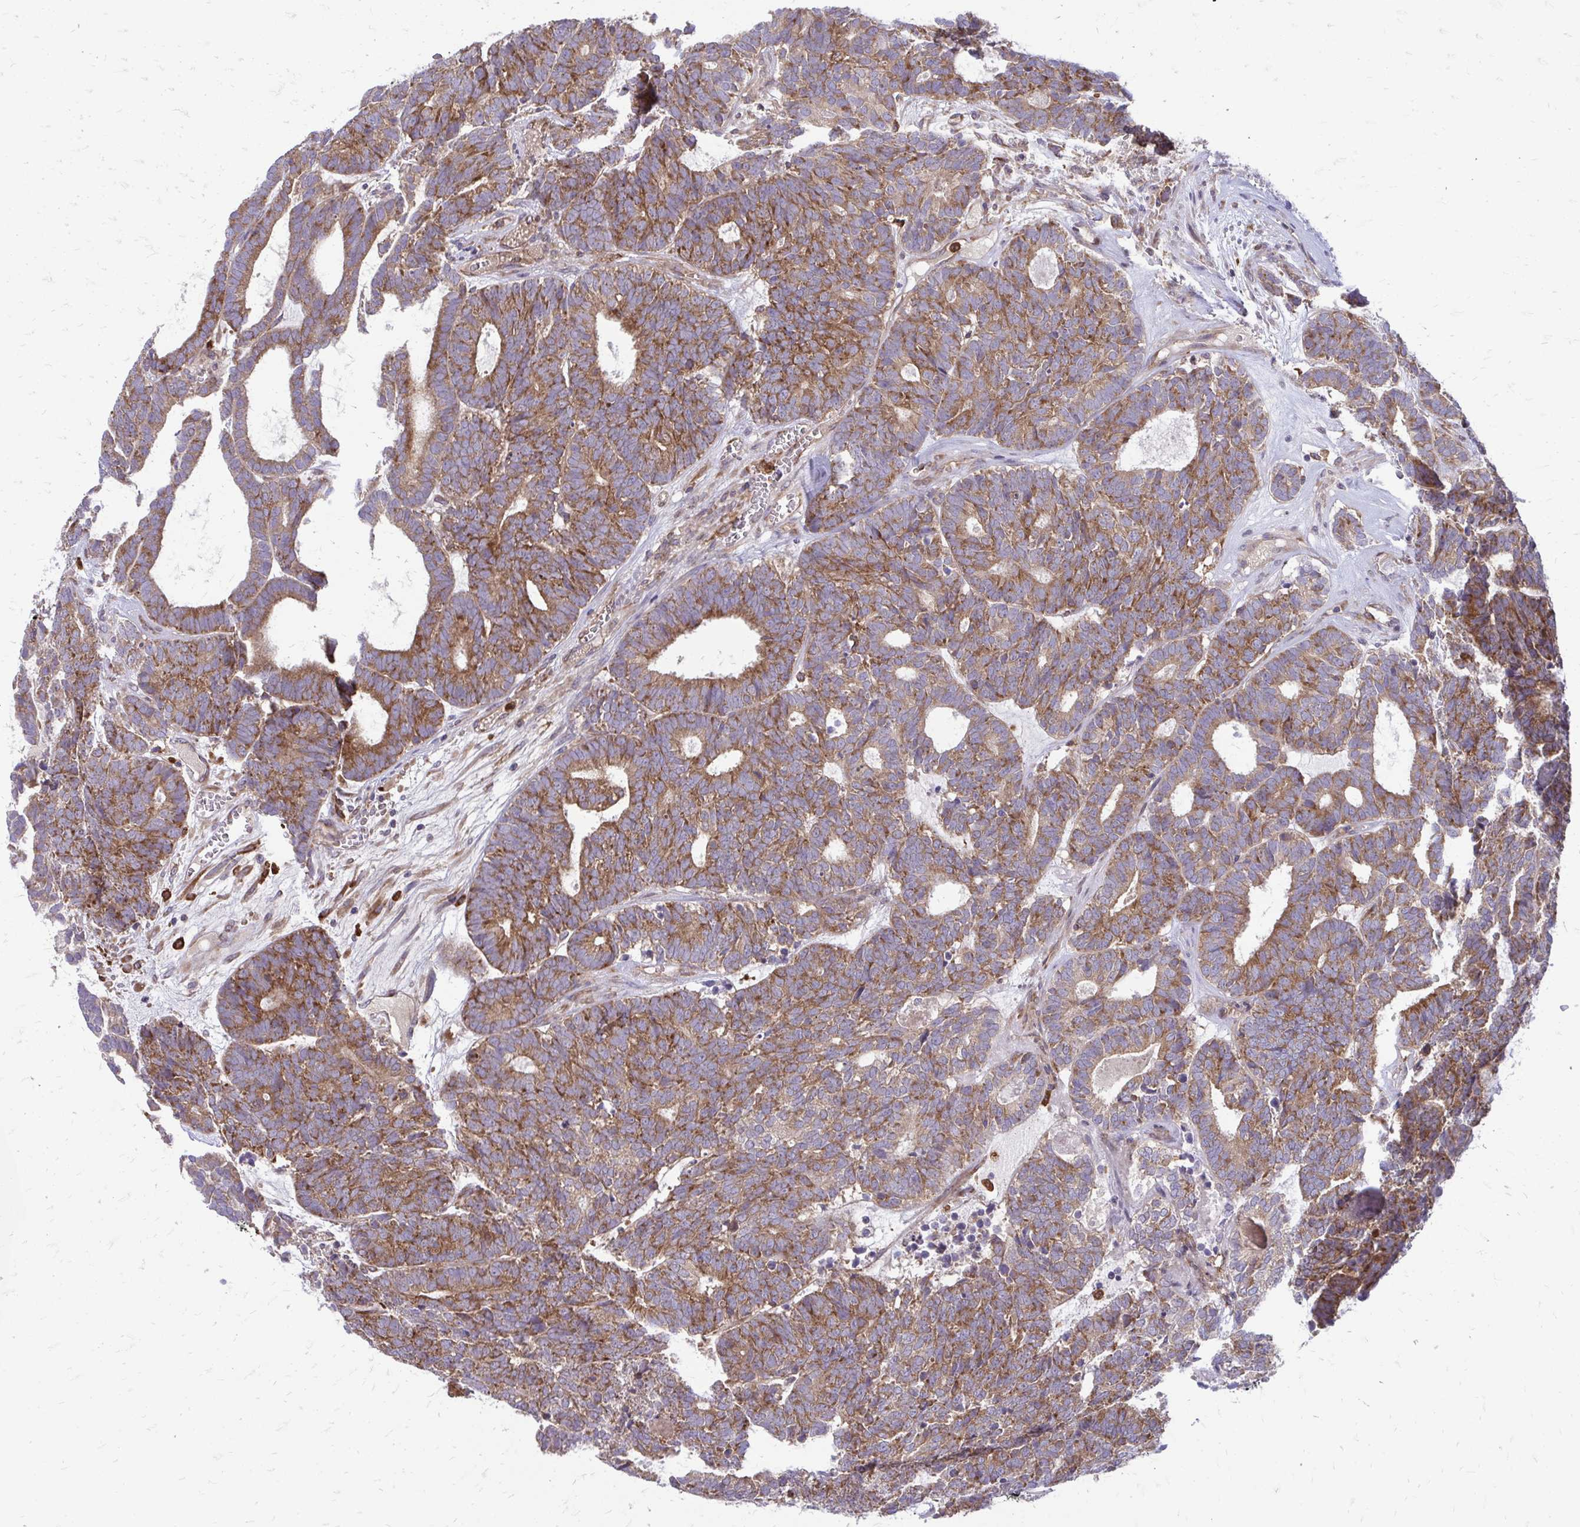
{"staining": {"intensity": "moderate", "quantity": ">75%", "location": "cytoplasmic/membranous"}, "tissue": "head and neck cancer", "cell_type": "Tumor cells", "image_type": "cancer", "snomed": [{"axis": "morphology", "description": "Adenocarcinoma, NOS"}, {"axis": "topography", "description": "Head-Neck"}], "caption": "Immunohistochemistry photomicrograph of neoplastic tissue: adenocarcinoma (head and neck) stained using IHC displays medium levels of moderate protein expression localized specifically in the cytoplasmic/membranous of tumor cells, appearing as a cytoplasmic/membranous brown color.", "gene": "ASAP1", "patient": {"sex": "female", "age": 81}}